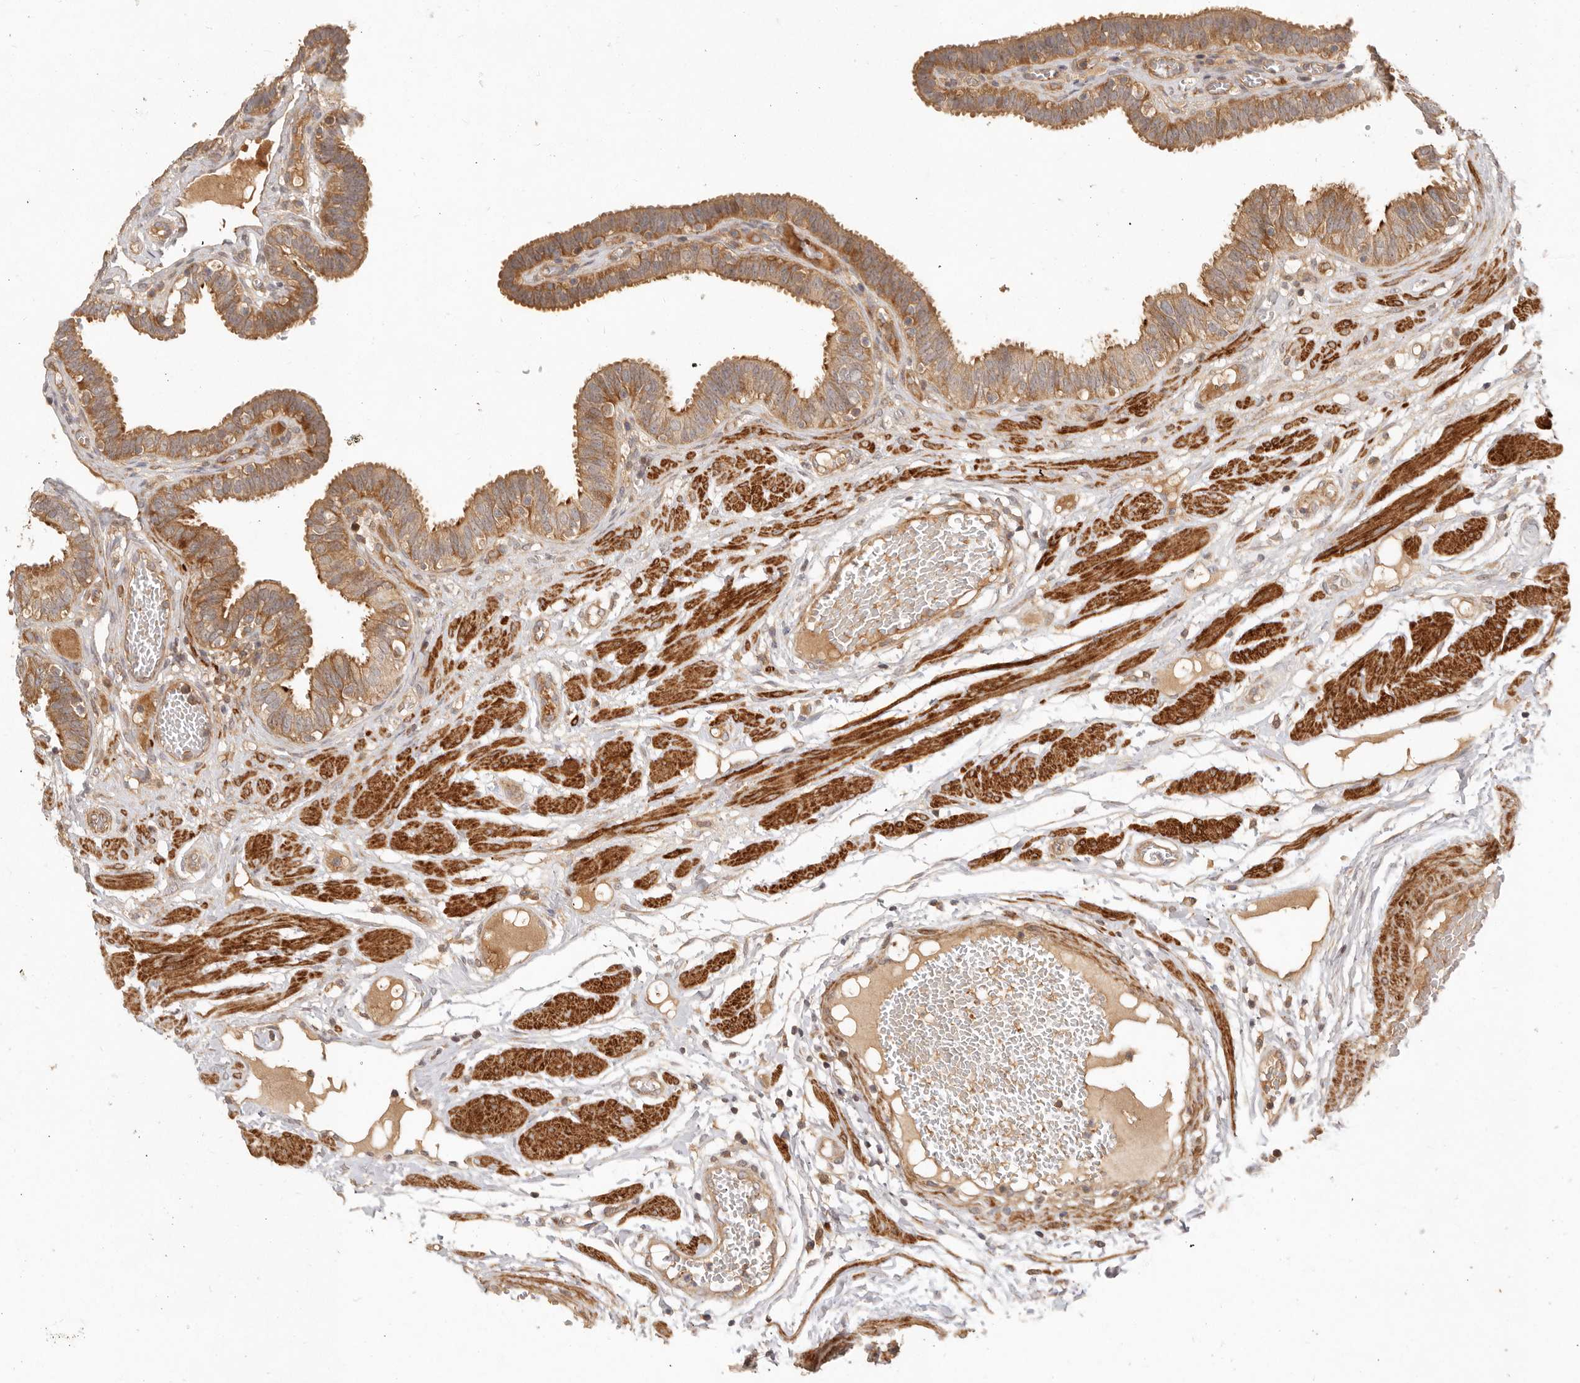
{"staining": {"intensity": "moderate", "quantity": ">75%", "location": "cytoplasmic/membranous"}, "tissue": "fallopian tube", "cell_type": "Glandular cells", "image_type": "normal", "snomed": [{"axis": "morphology", "description": "Normal tissue, NOS"}, {"axis": "topography", "description": "Fallopian tube"}, {"axis": "topography", "description": "Placenta"}], "caption": "Immunohistochemistry (IHC) histopathology image of unremarkable fallopian tube: fallopian tube stained using IHC shows medium levels of moderate protein expression localized specifically in the cytoplasmic/membranous of glandular cells, appearing as a cytoplasmic/membranous brown color.", "gene": "VIPR1", "patient": {"sex": "female", "age": 32}}